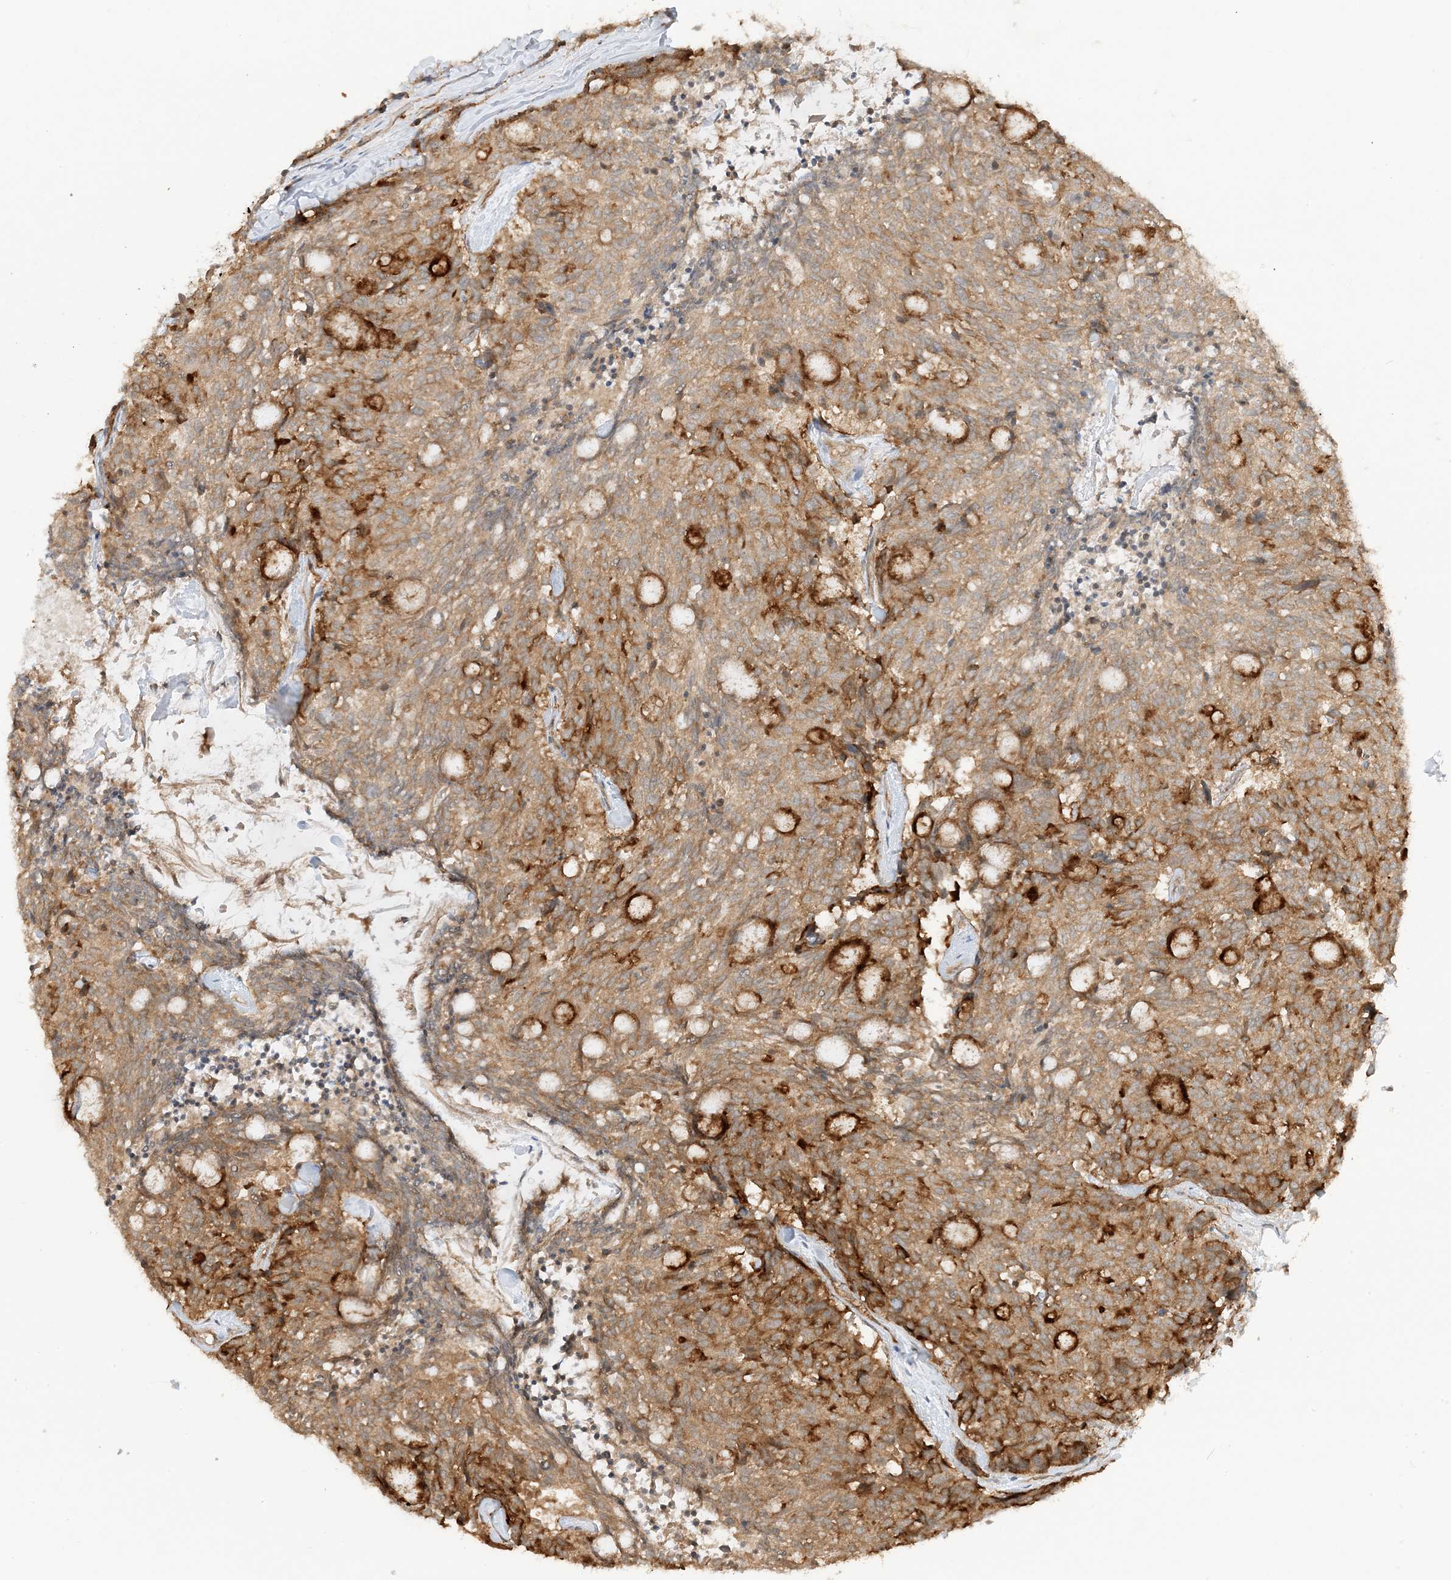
{"staining": {"intensity": "moderate", "quantity": ">75%", "location": "cytoplasmic/membranous"}, "tissue": "carcinoid", "cell_type": "Tumor cells", "image_type": "cancer", "snomed": [{"axis": "morphology", "description": "Carcinoid, malignant, NOS"}, {"axis": "topography", "description": "Pancreas"}], "caption": "This photomicrograph reveals immunohistochemistry (IHC) staining of carcinoid, with medium moderate cytoplasmic/membranous expression in about >75% of tumor cells.", "gene": "UBAP2L", "patient": {"sex": "female", "age": 54}}